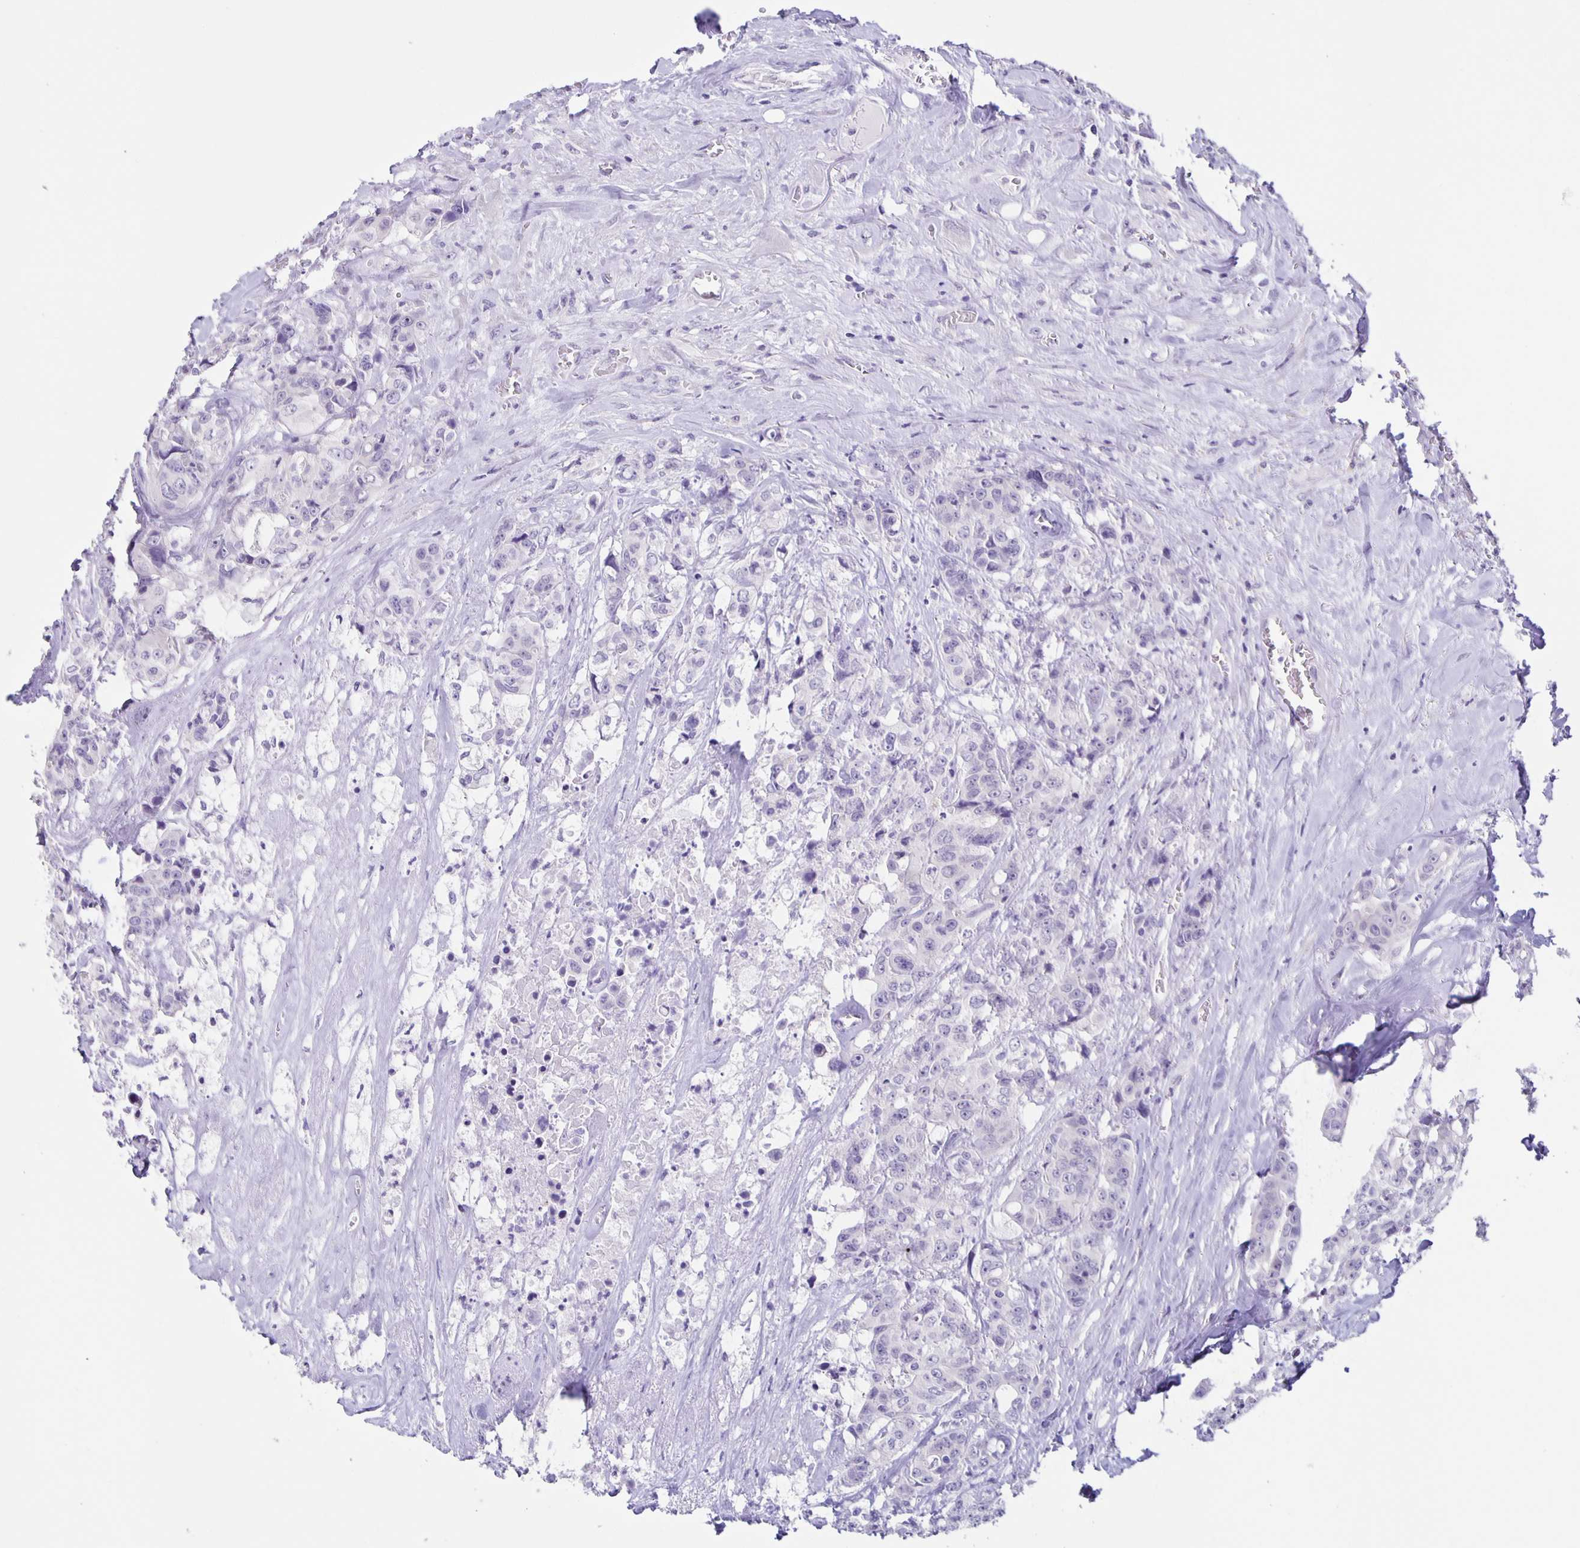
{"staining": {"intensity": "negative", "quantity": "none", "location": "none"}, "tissue": "colorectal cancer", "cell_type": "Tumor cells", "image_type": "cancer", "snomed": [{"axis": "morphology", "description": "Adenocarcinoma, NOS"}, {"axis": "topography", "description": "Rectum"}], "caption": "Protein analysis of colorectal cancer (adenocarcinoma) reveals no significant expression in tumor cells.", "gene": "SLC12A3", "patient": {"sex": "female", "age": 62}}